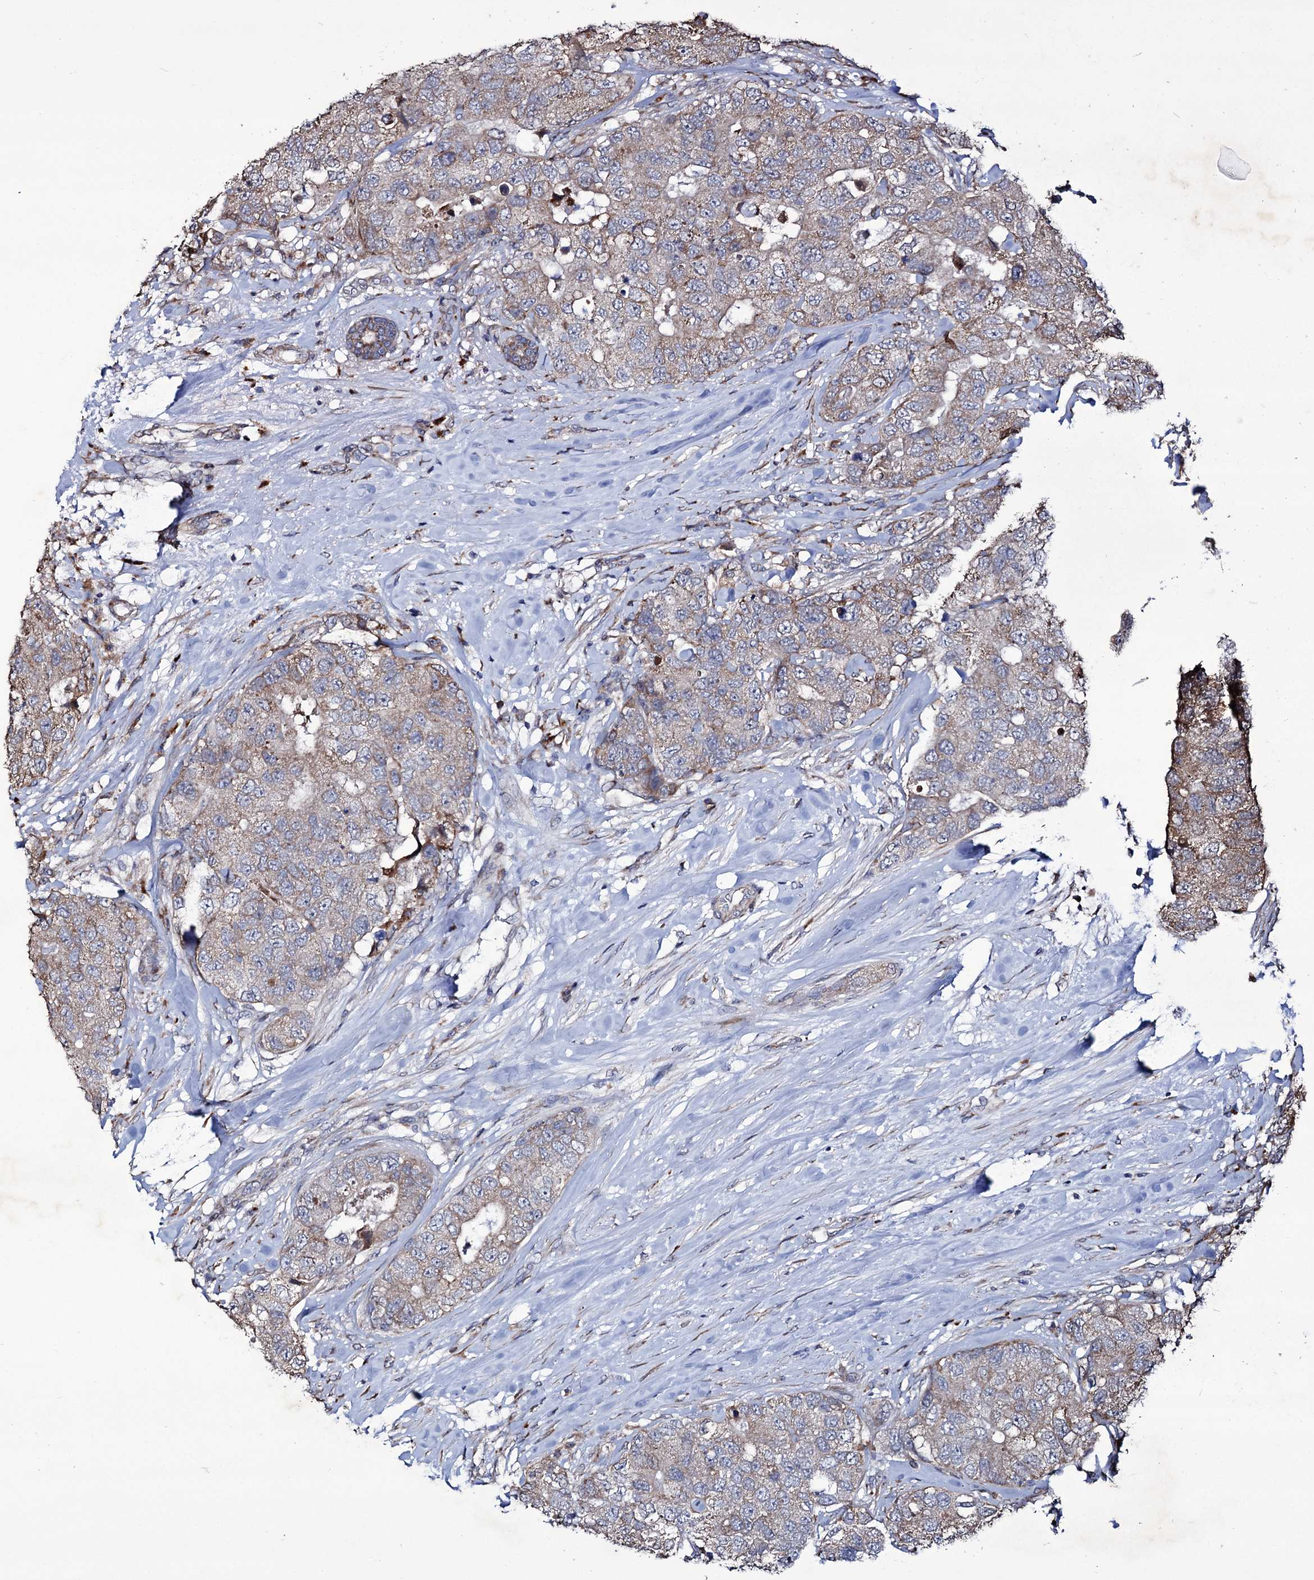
{"staining": {"intensity": "weak", "quantity": "25%-75%", "location": "cytoplasmic/membranous"}, "tissue": "breast cancer", "cell_type": "Tumor cells", "image_type": "cancer", "snomed": [{"axis": "morphology", "description": "Duct carcinoma"}, {"axis": "topography", "description": "Breast"}], "caption": "Breast cancer (infiltrating ductal carcinoma) was stained to show a protein in brown. There is low levels of weak cytoplasmic/membranous staining in approximately 25%-75% of tumor cells. The protein of interest is shown in brown color, while the nuclei are stained blue.", "gene": "TUBGCP5", "patient": {"sex": "female", "age": 62}}